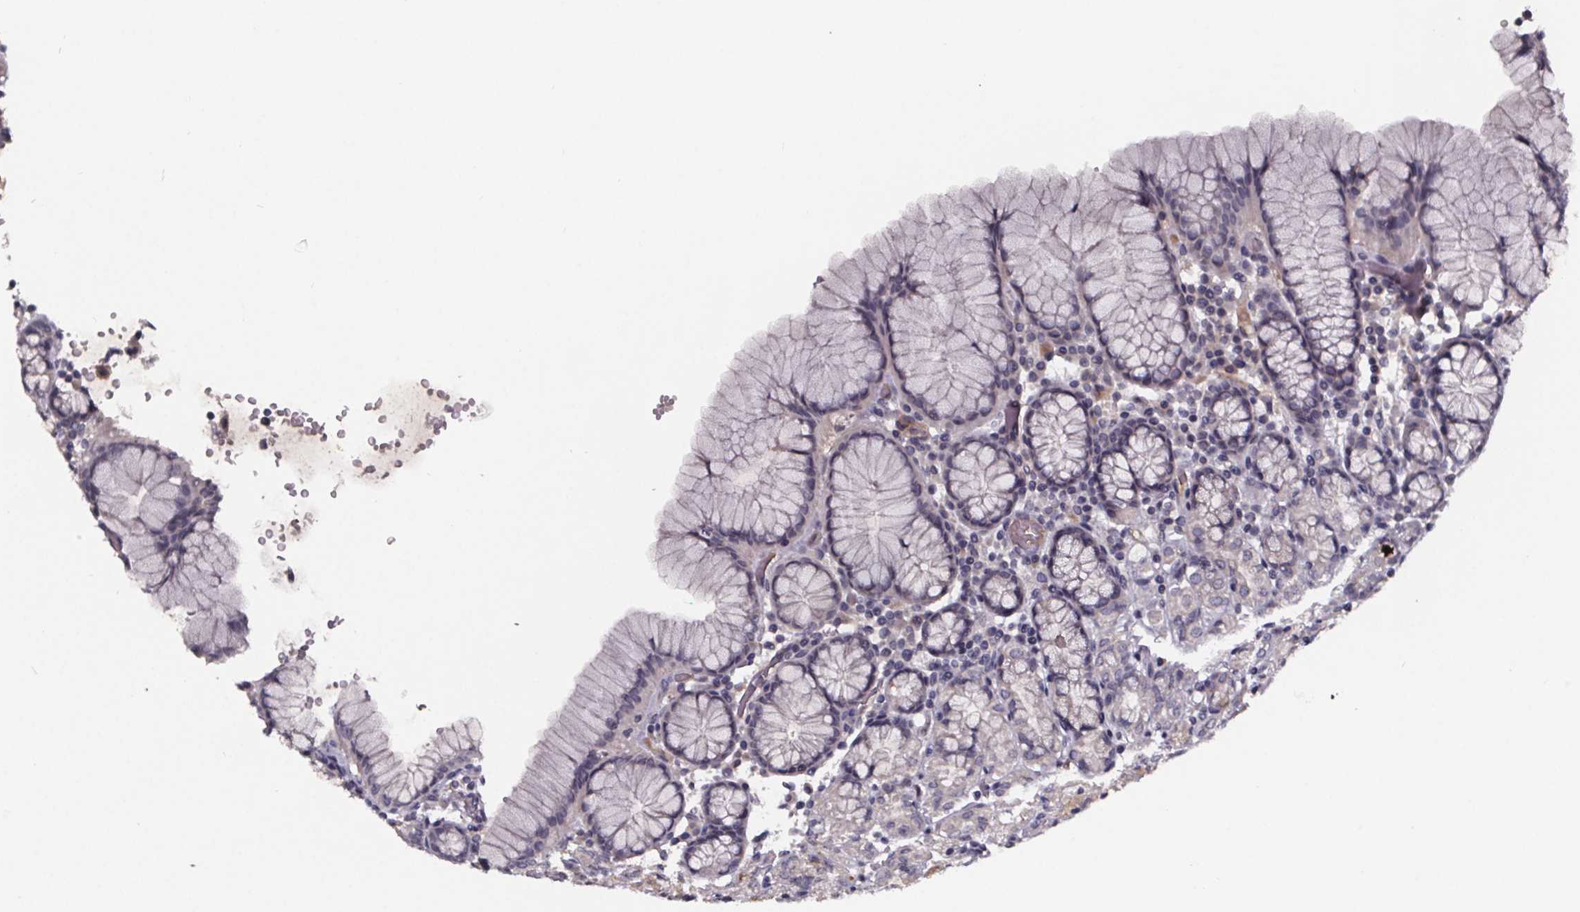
{"staining": {"intensity": "negative", "quantity": "none", "location": "none"}, "tissue": "stomach", "cell_type": "Glandular cells", "image_type": "normal", "snomed": [{"axis": "morphology", "description": "Normal tissue, NOS"}, {"axis": "topography", "description": "Stomach, upper"}, {"axis": "topography", "description": "Stomach"}], "caption": "Immunohistochemistry histopathology image of unremarkable stomach: stomach stained with DAB shows no significant protein expression in glandular cells.", "gene": "NPHP4", "patient": {"sex": "male", "age": 62}}